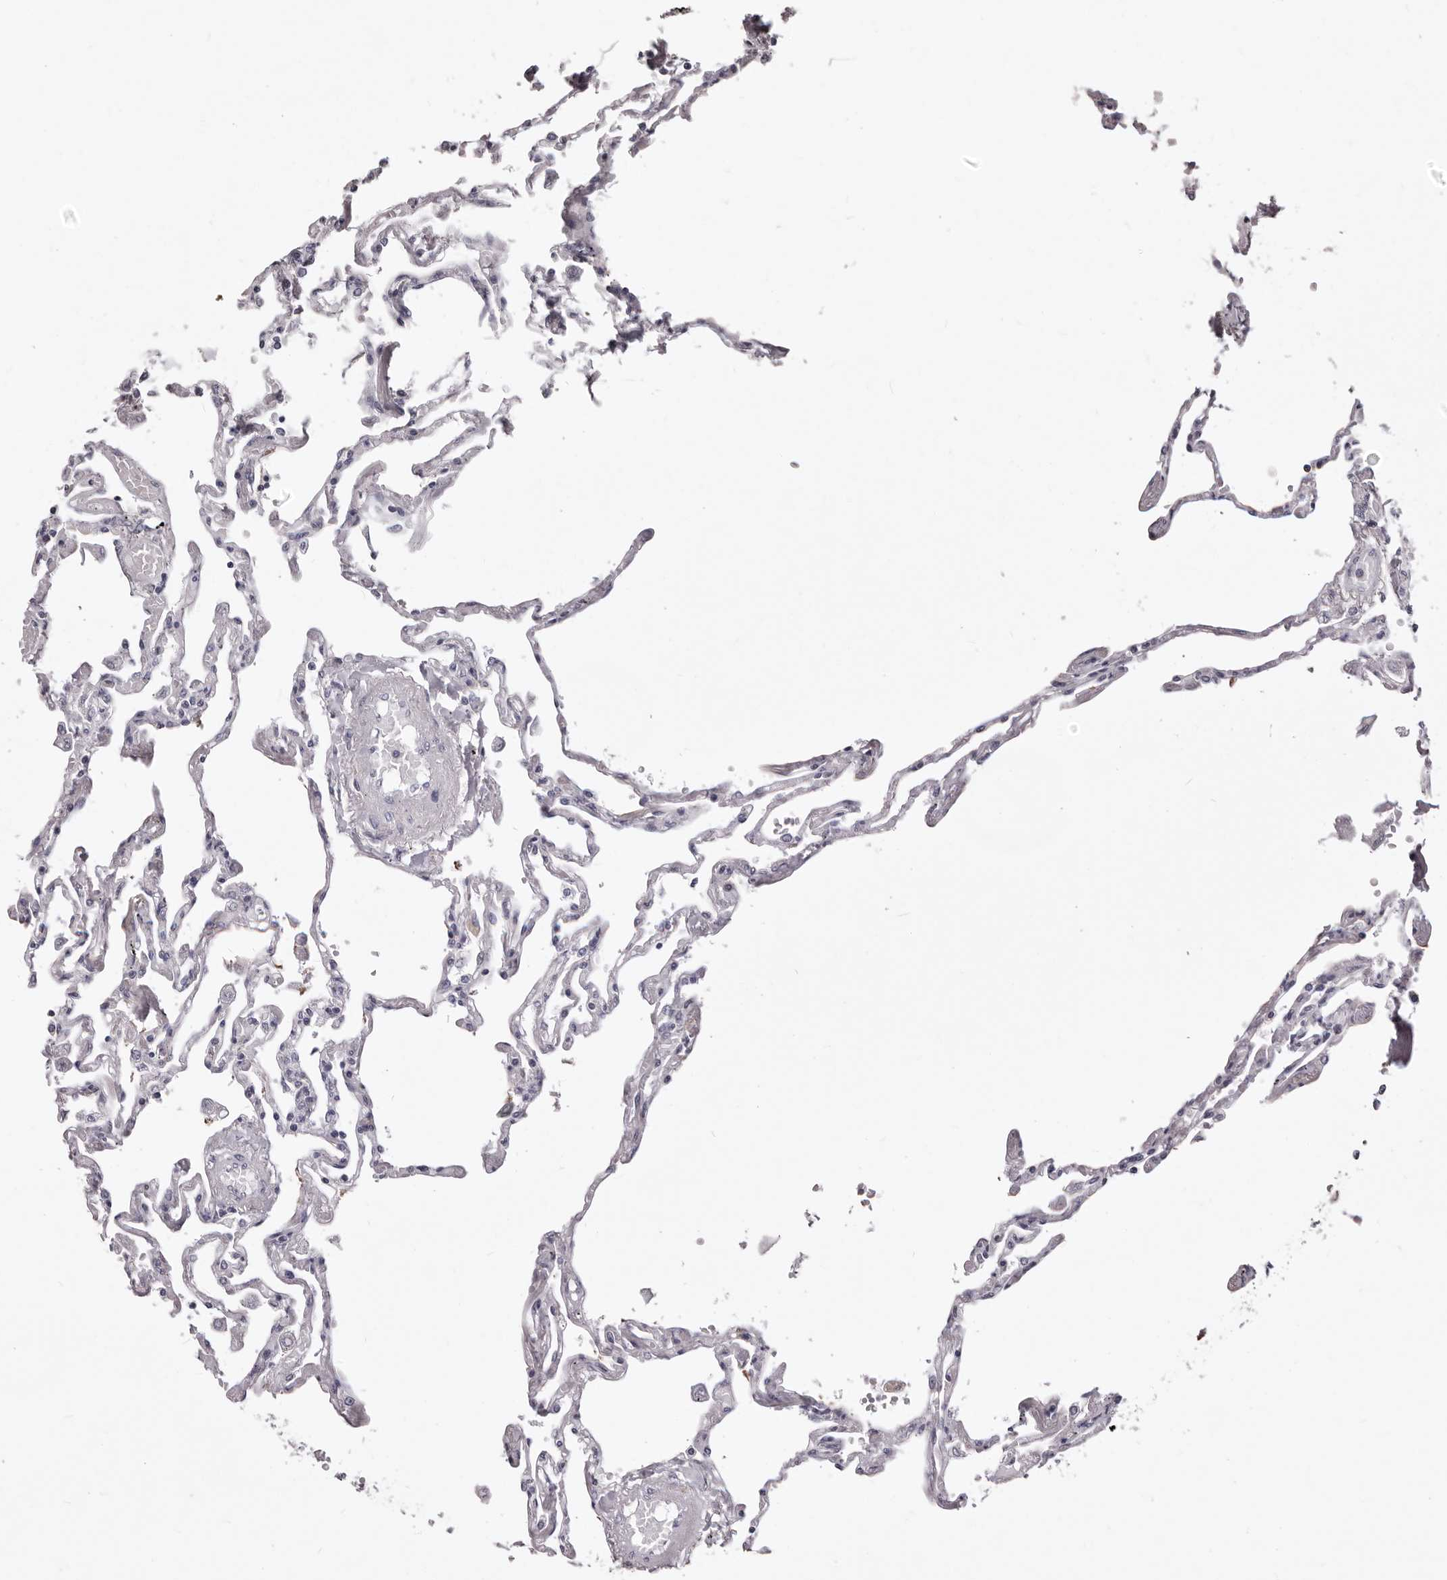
{"staining": {"intensity": "negative", "quantity": "none", "location": "none"}, "tissue": "lung", "cell_type": "Alveolar cells", "image_type": "normal", "snomed": [{"axis": "morphology", "description": "Normal tissue, NOS"}, {"axis": "topography", "description": "Lung"}], "caption": "A high-resolution image shows IHC staining of normal lung, which reveals no significant staining in alveolar cells.", "gene": "PRMT2", "patient": {"sex": "female", "age": 67}}